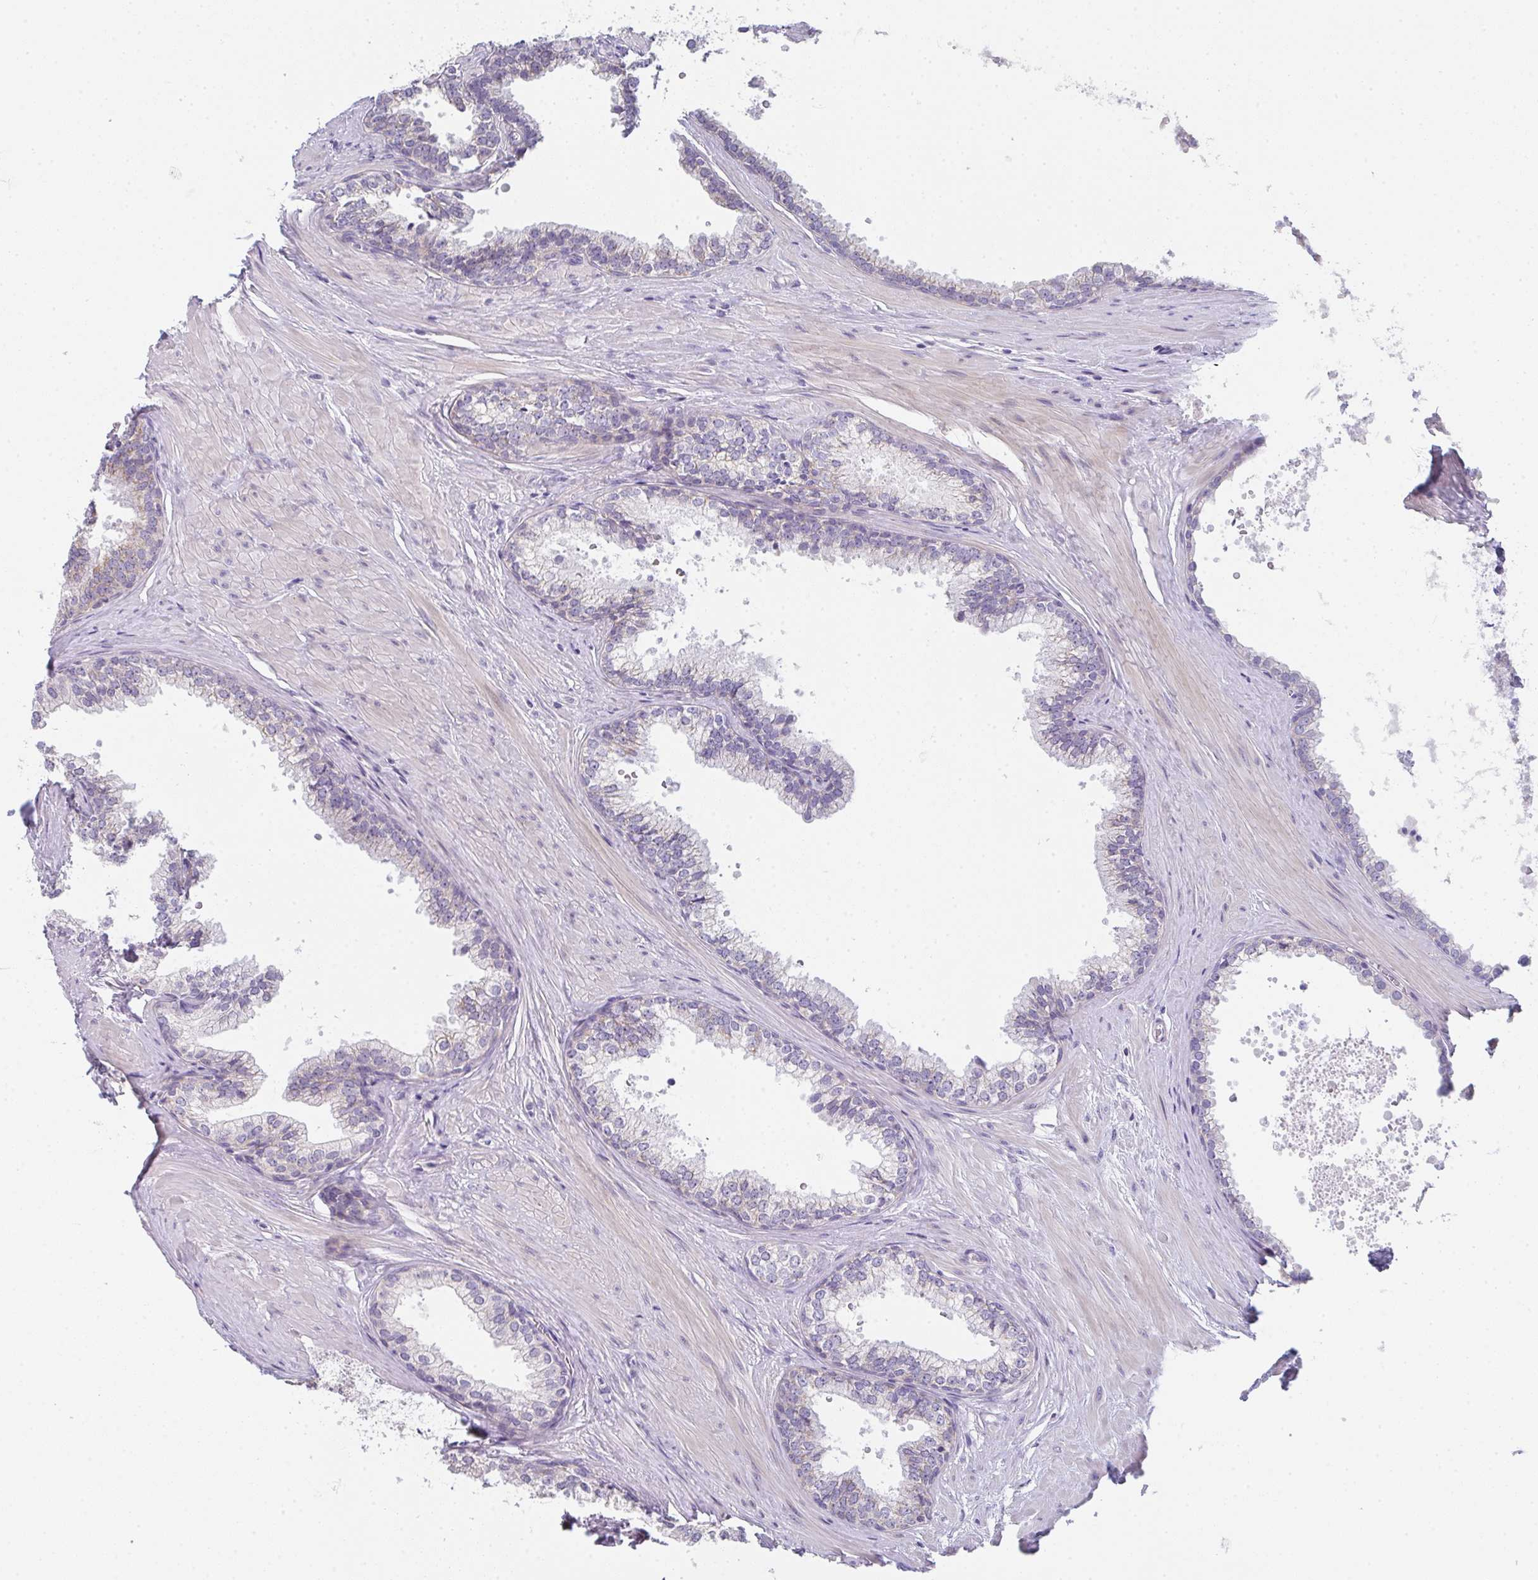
{"staining": {"intensity": "negative", "quantity": "none", "location": "none"}, "tissue": "prostate", "cell_type": "Glandular cells", "image_type": "normal", "snomed": [{"axis": "morphology", "description": "Normal tissue, NOS"}, {"axis": "topography", "description": "Prostate"}, {"axis": "topography", "description": "Peripheral nerve tissue"}], "caption": "IHC micrograph of normal human prostate stained for a protein (brown), which demonstrates no expression in glandular cells. (Brightfield microscopy of DAB immunohistochemistry (IHC) at high magnification).", "gene": "CACNA1S", "patient": {"sex": "male", "age": 55}}